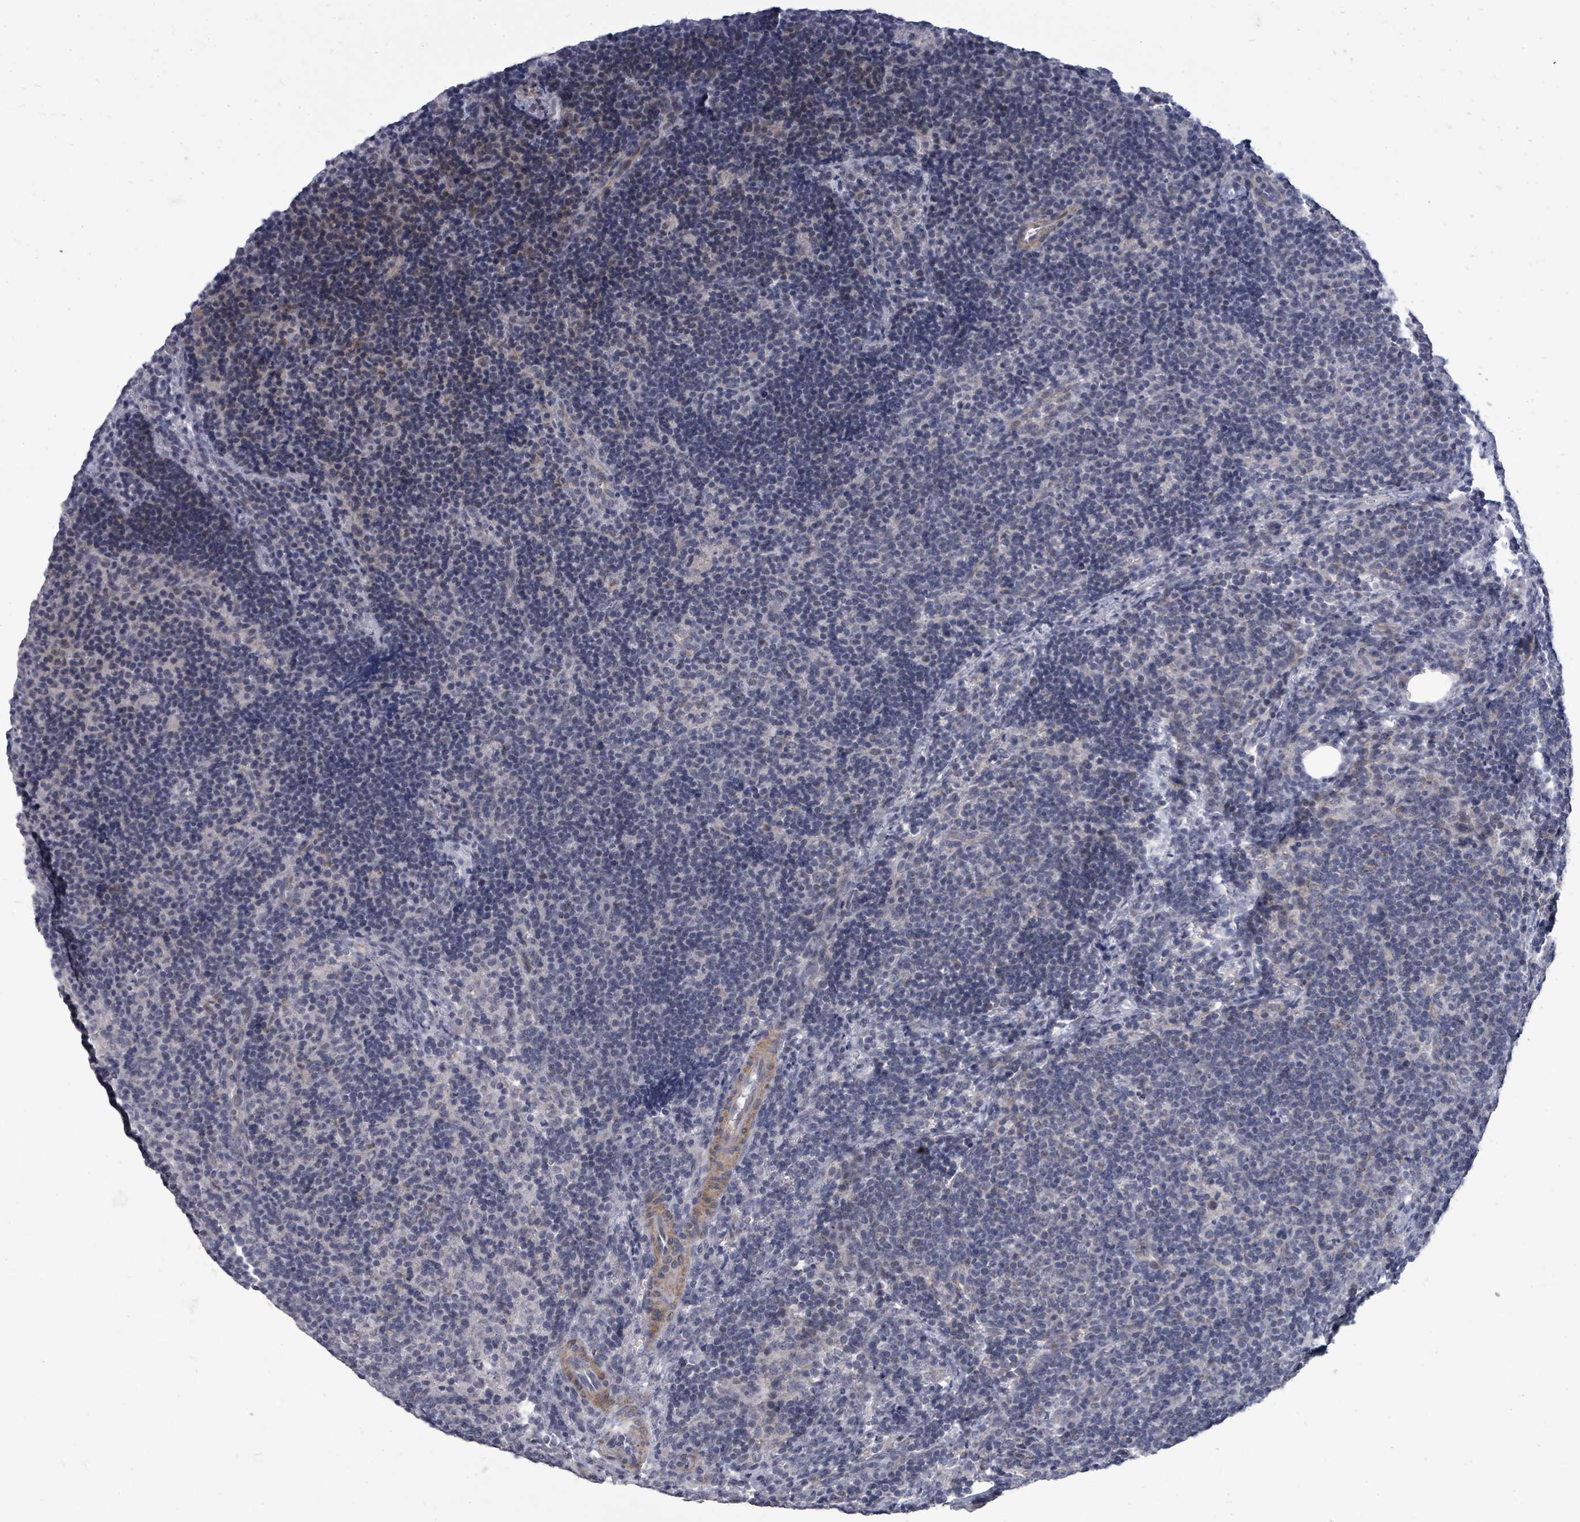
{"staining": {"intensity": "negative", "quantity": "none", "location": "none"}, "tissue": "lymph node", "cell_type": "Germinal center cells", "image_type": "normal", "snomed": [{"axis": "morphology", "description": "Normal tissue, NOS"}, {"axis": "topography", "description": "Lymph node"}], "caption": "Benign lymph node was stained to show a protein in brown. There is no significant expression in germinal center cells. Brightfield microscopy of IHC stained with DAB (brown) and hematoxylin (blue), captured at high magnification.", "gene": "PTPN20", "patient": {"sex": "female", "age": 30}}